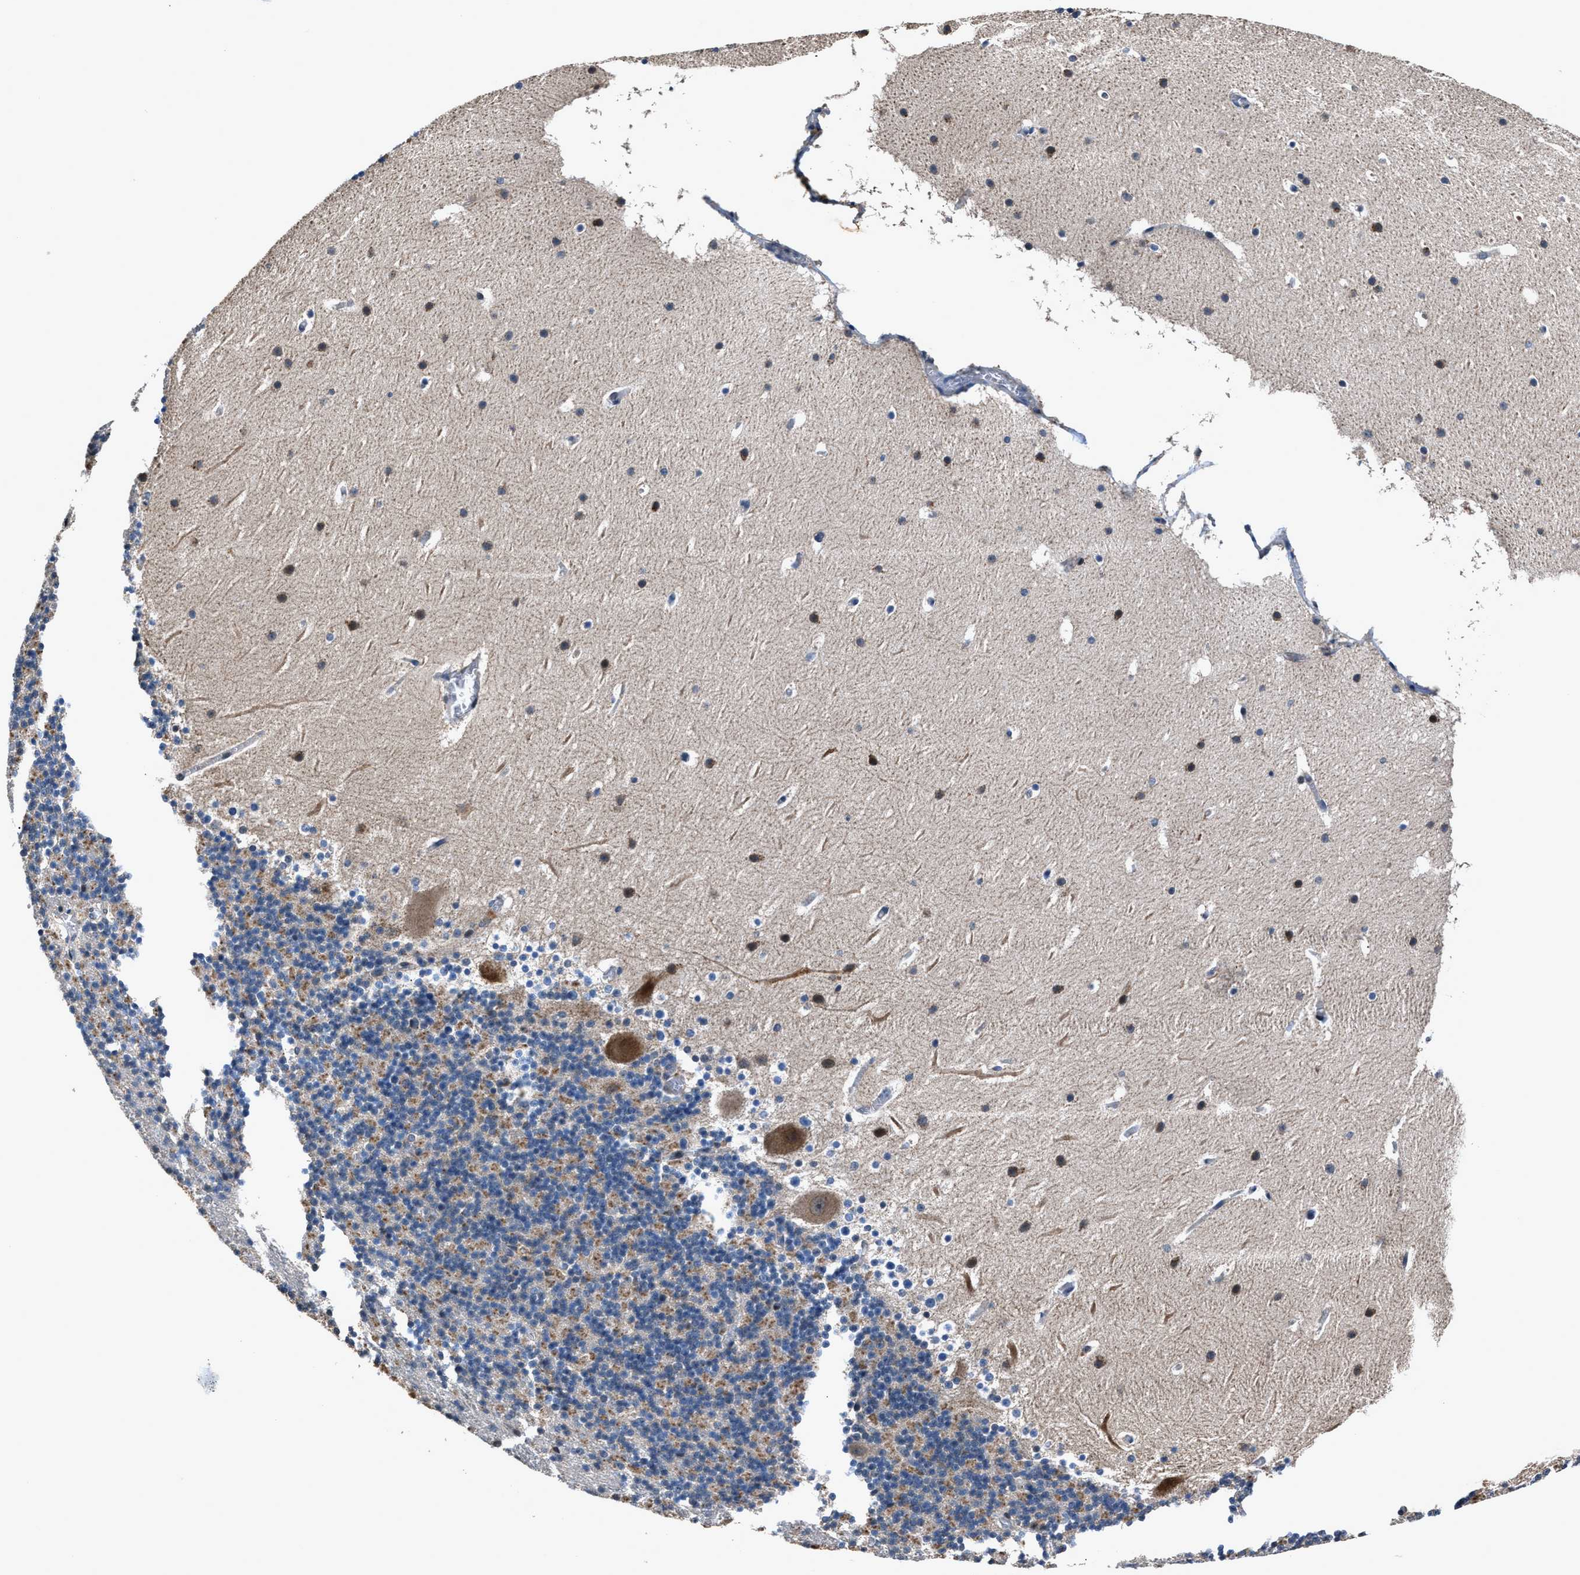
{"staining": {"intensity": "moderate", "quantity": ">75%", "location": "cytoplasmic/membranous"}, "tissue": "cerebellum", "cell_type": "Cells in granular layer", "image_type": "normal", "snomed": [{"axis": "morphology", "description": "Normal tissue, NOS"}, {"axis": "topography", "description": "Cerebellum"}], "caption": "Brown immunohistochemical staining in unremarkable human cerebellum shows moderate cytoplasmic/membranous staining in approximately >75% of cells in granular layer.", "gene": "TNRC18", "patient": {"sex": "male", "age": 45}}